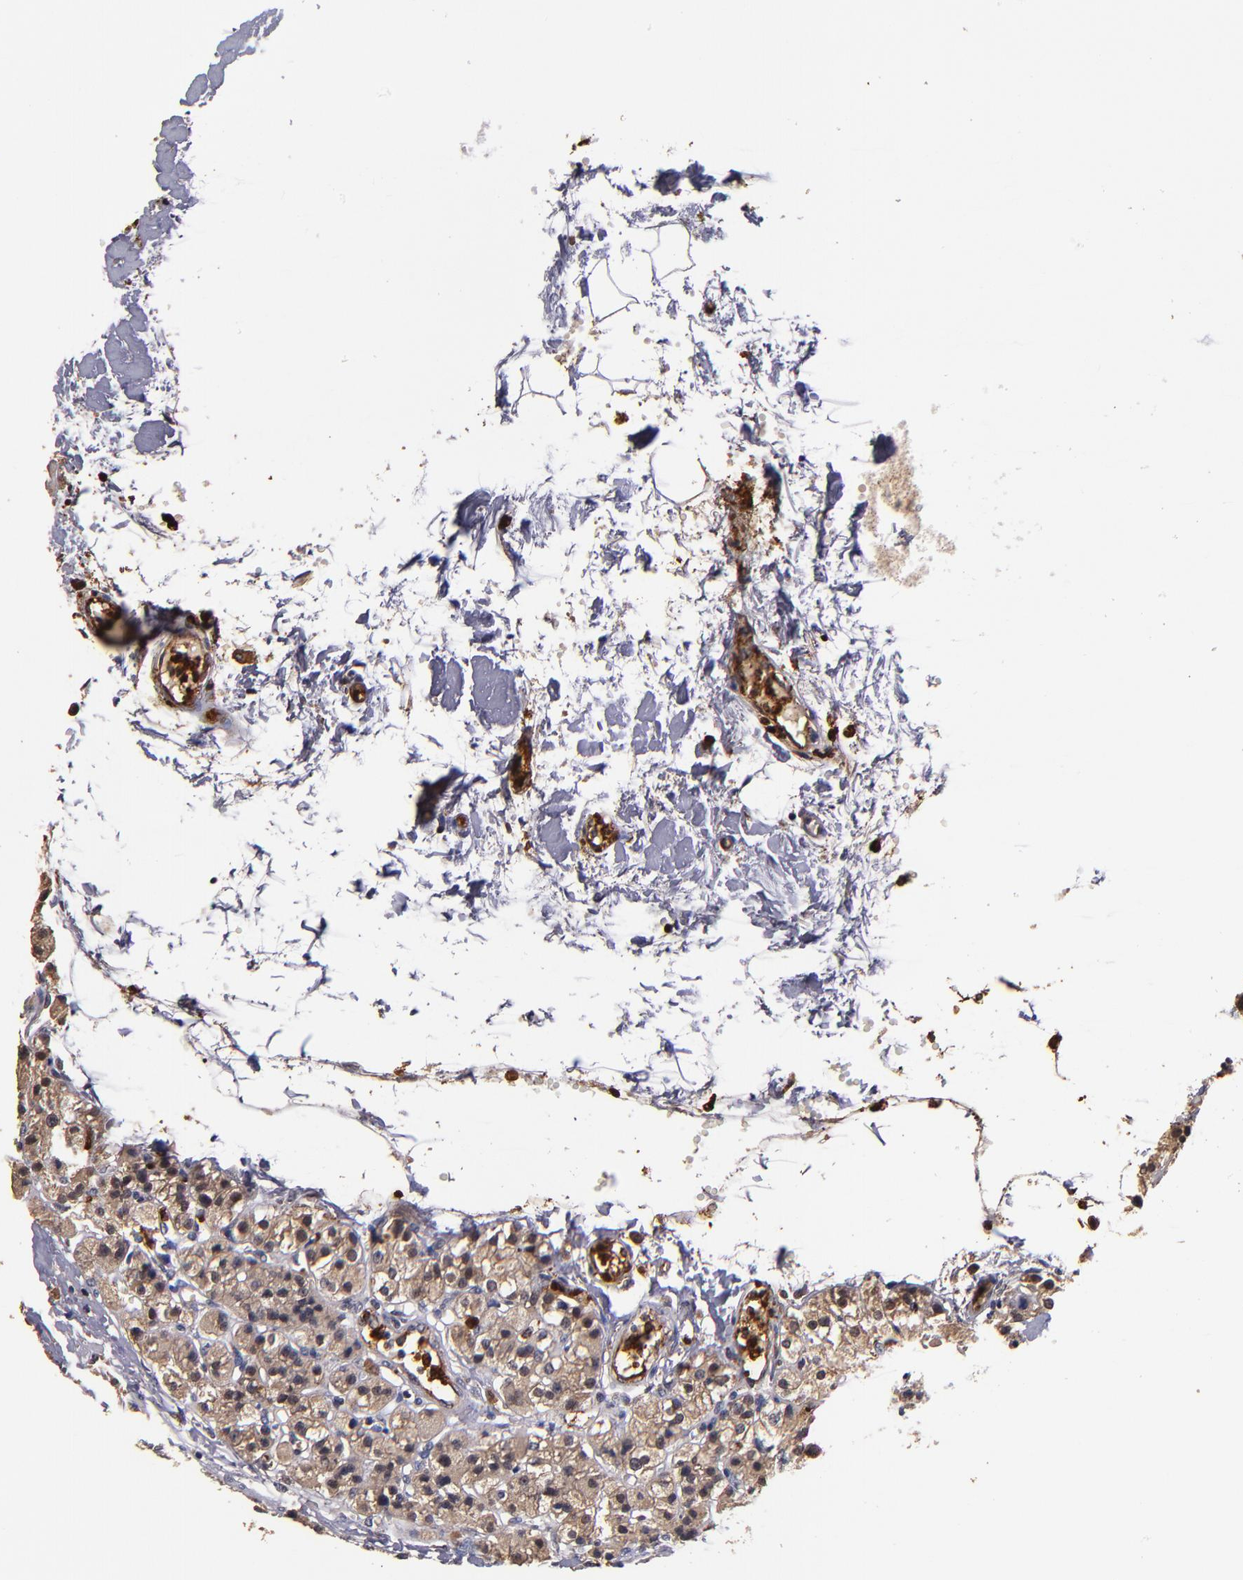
{"staining": {"intensity": "moderate", "quantity": ">75%", "location": "cytoplasmic/membranous,nuclear"}, "tissue": "parathyroid gland", "cell_type": "Glandular cells", "image_type": "normal", "snomed": [{"axis": "morphology", "description": "Normal tissue, NOS"}, {"axis": "topography", "description": "Parathyroid gland"}], "caption": "Immunohistochemistry of benign parathyroid gland demonstrates medium levels of moderate cytoplasmic/membranous,nuclear staining in approximately >75% of glandular cells. The staining was performed using DAB to visualize the protein expression in brown, while the nuclei were stained in blue with hematoxylin (Magnification: 20x).", "gene": "TTLL12", "patient": {"sex": "female", "age": 58}}